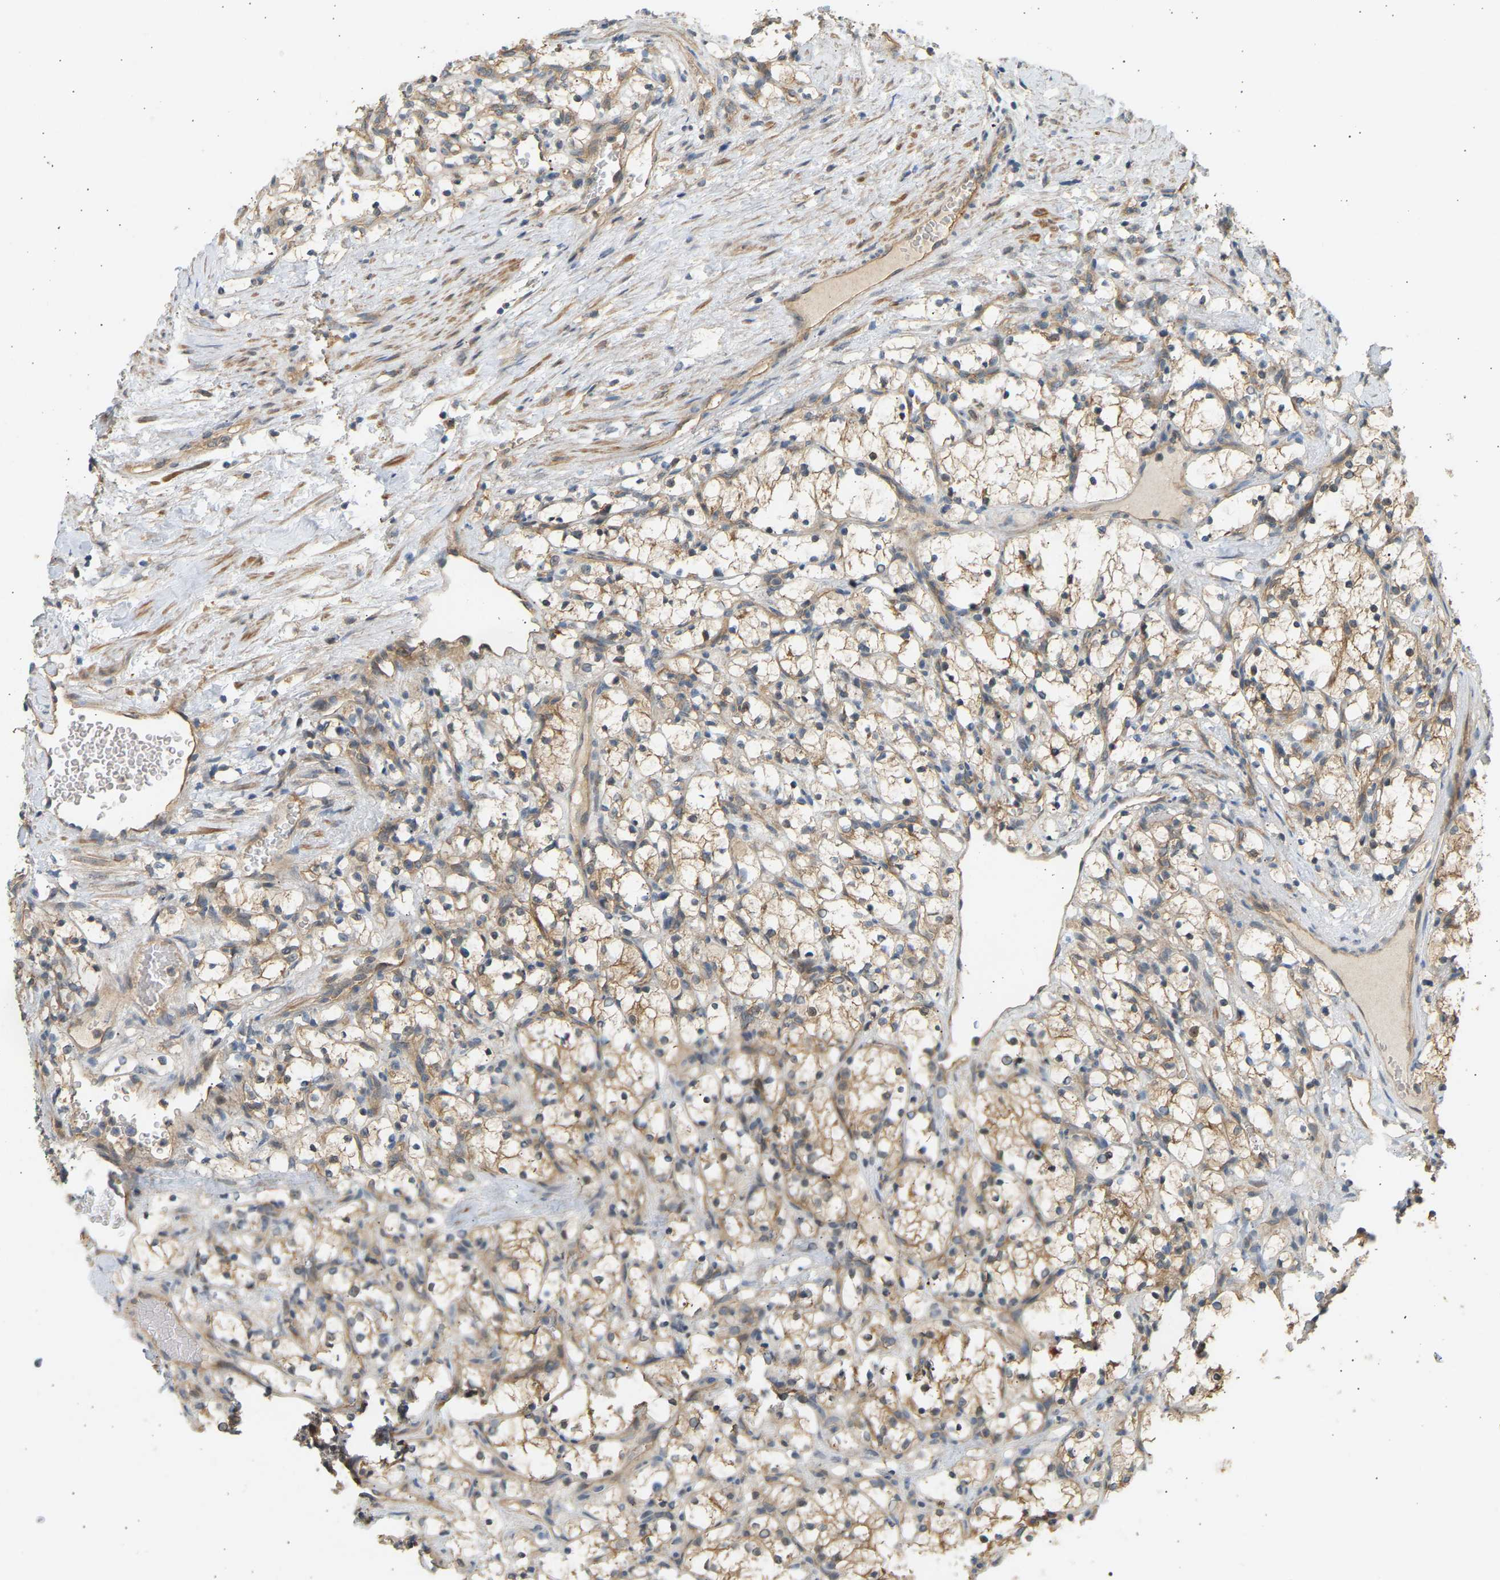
{"staining": {"intensity": "weak", "quantity": ">75%", "location": "cytoplasmic/membranous"}, "tissue": "renal cancer", "cell_type": "Tumor cells", "image_type": "cancer", "snomed": [{"axis": "morphology", "description": "Adenocarcinoma, NOS"}, {"axis": "topography", "description": "Kidney"}], "caption": "Immunohistochemical staining of human renal cancer displays weak cytoplasmic/membranous protein expression in approximately >75% of tumor cells.", "gene": "RGL1", "patient": {"sex": "female", "age": 69}}